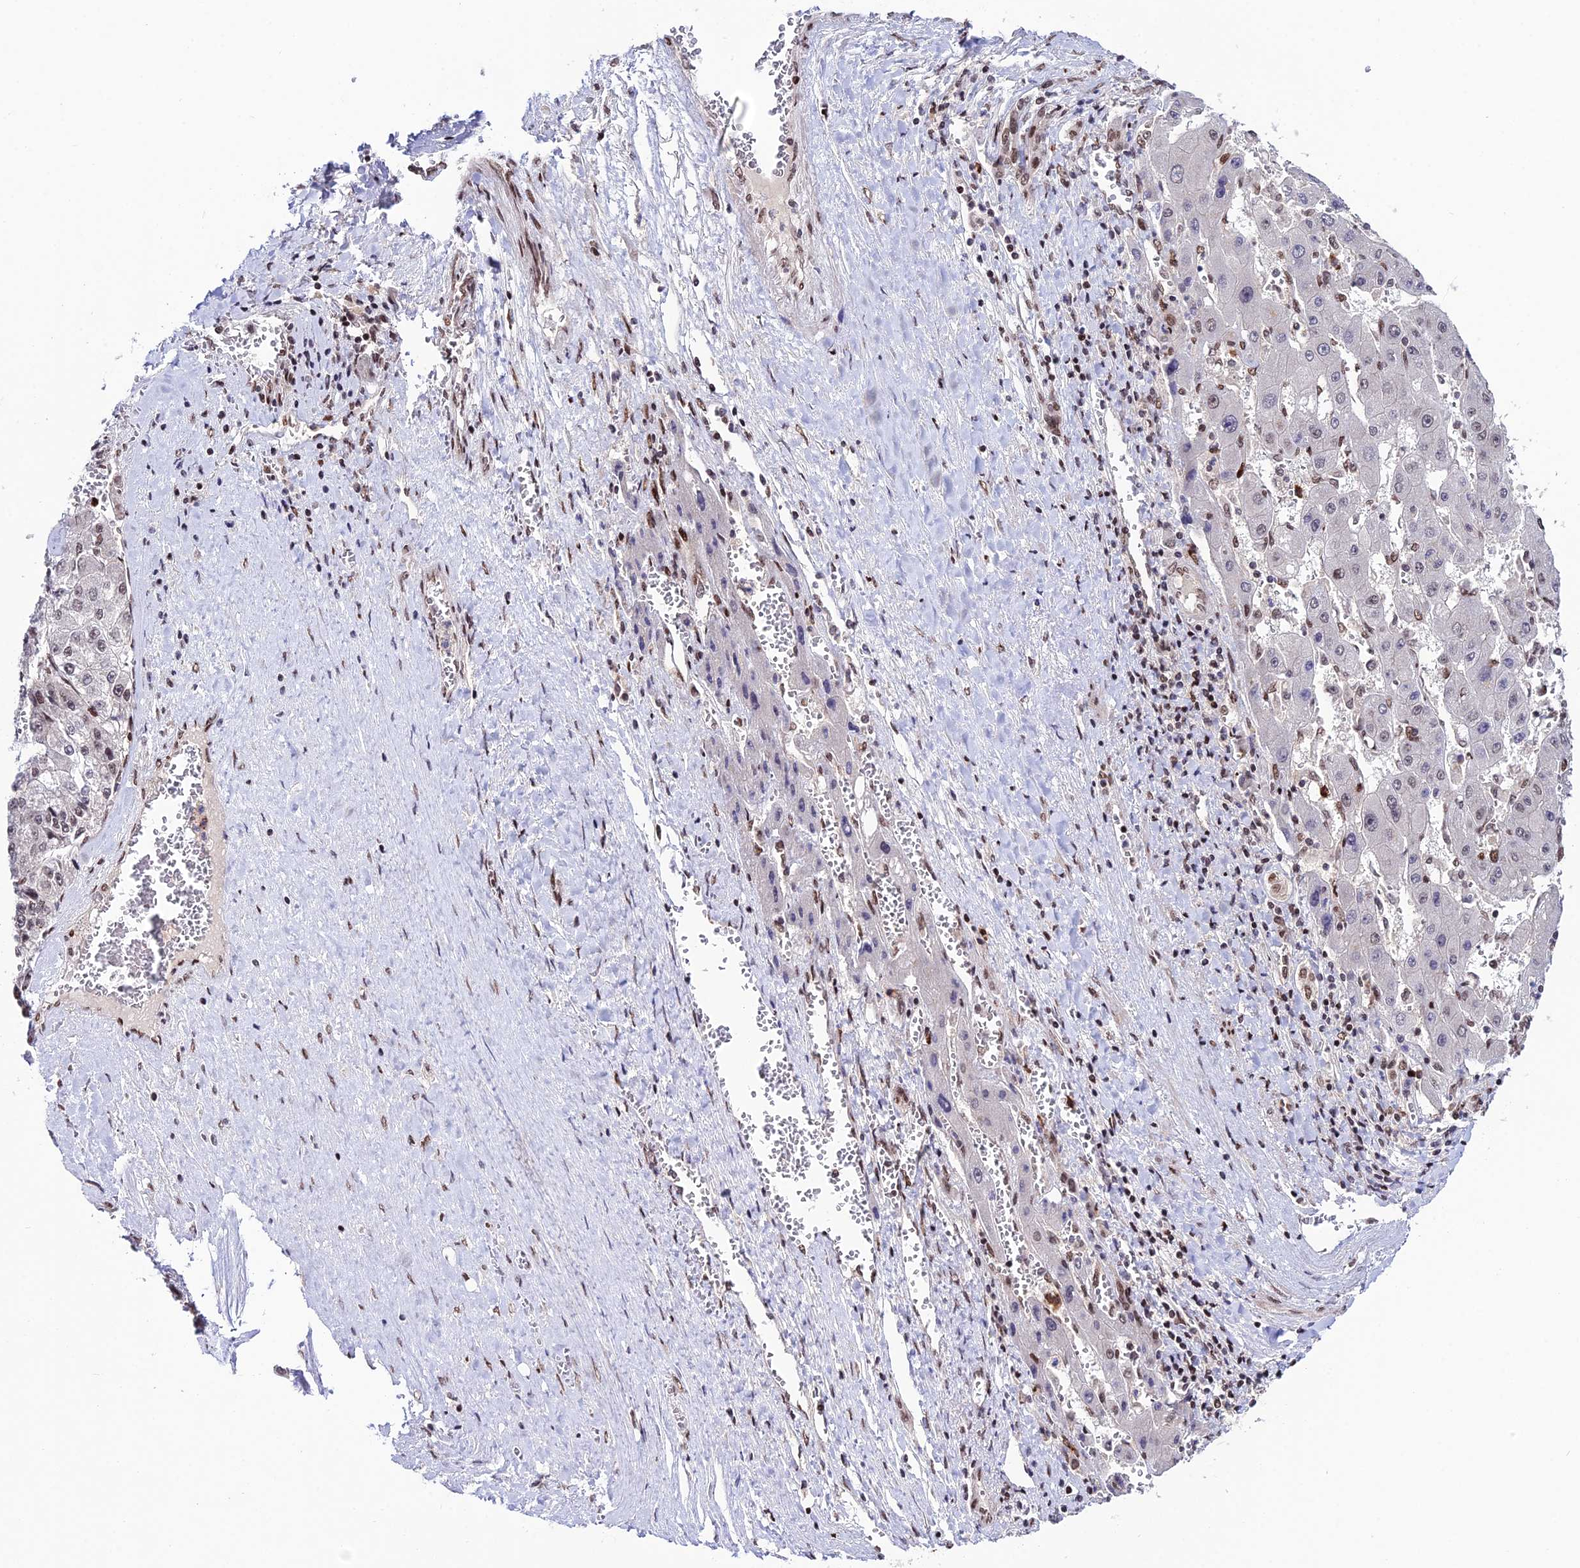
{"staining": {"intensity": "weak", "quantity": "<25%", "location": "nuclear"}, "tissue": "liver cancer", "cell_type": "Tumor cells", "image_type": "cancer", "snomed": [{"axis": "morphology", "description": "Carcinoma, Hepatocellular, NOS"}, {"axis": "topography", "description": "Liver"}], "caption": "A high-resolution micrograph shows IHC staining of hepatocellular carcinoma (liver), which shows no significant positivity in tumor cells. (DAB immunohistochemistry (IHC) visualized using brightfield microscopy, high magnification).", "gene": "SYT15", "patient": {"sex": "female", "age": 73}}